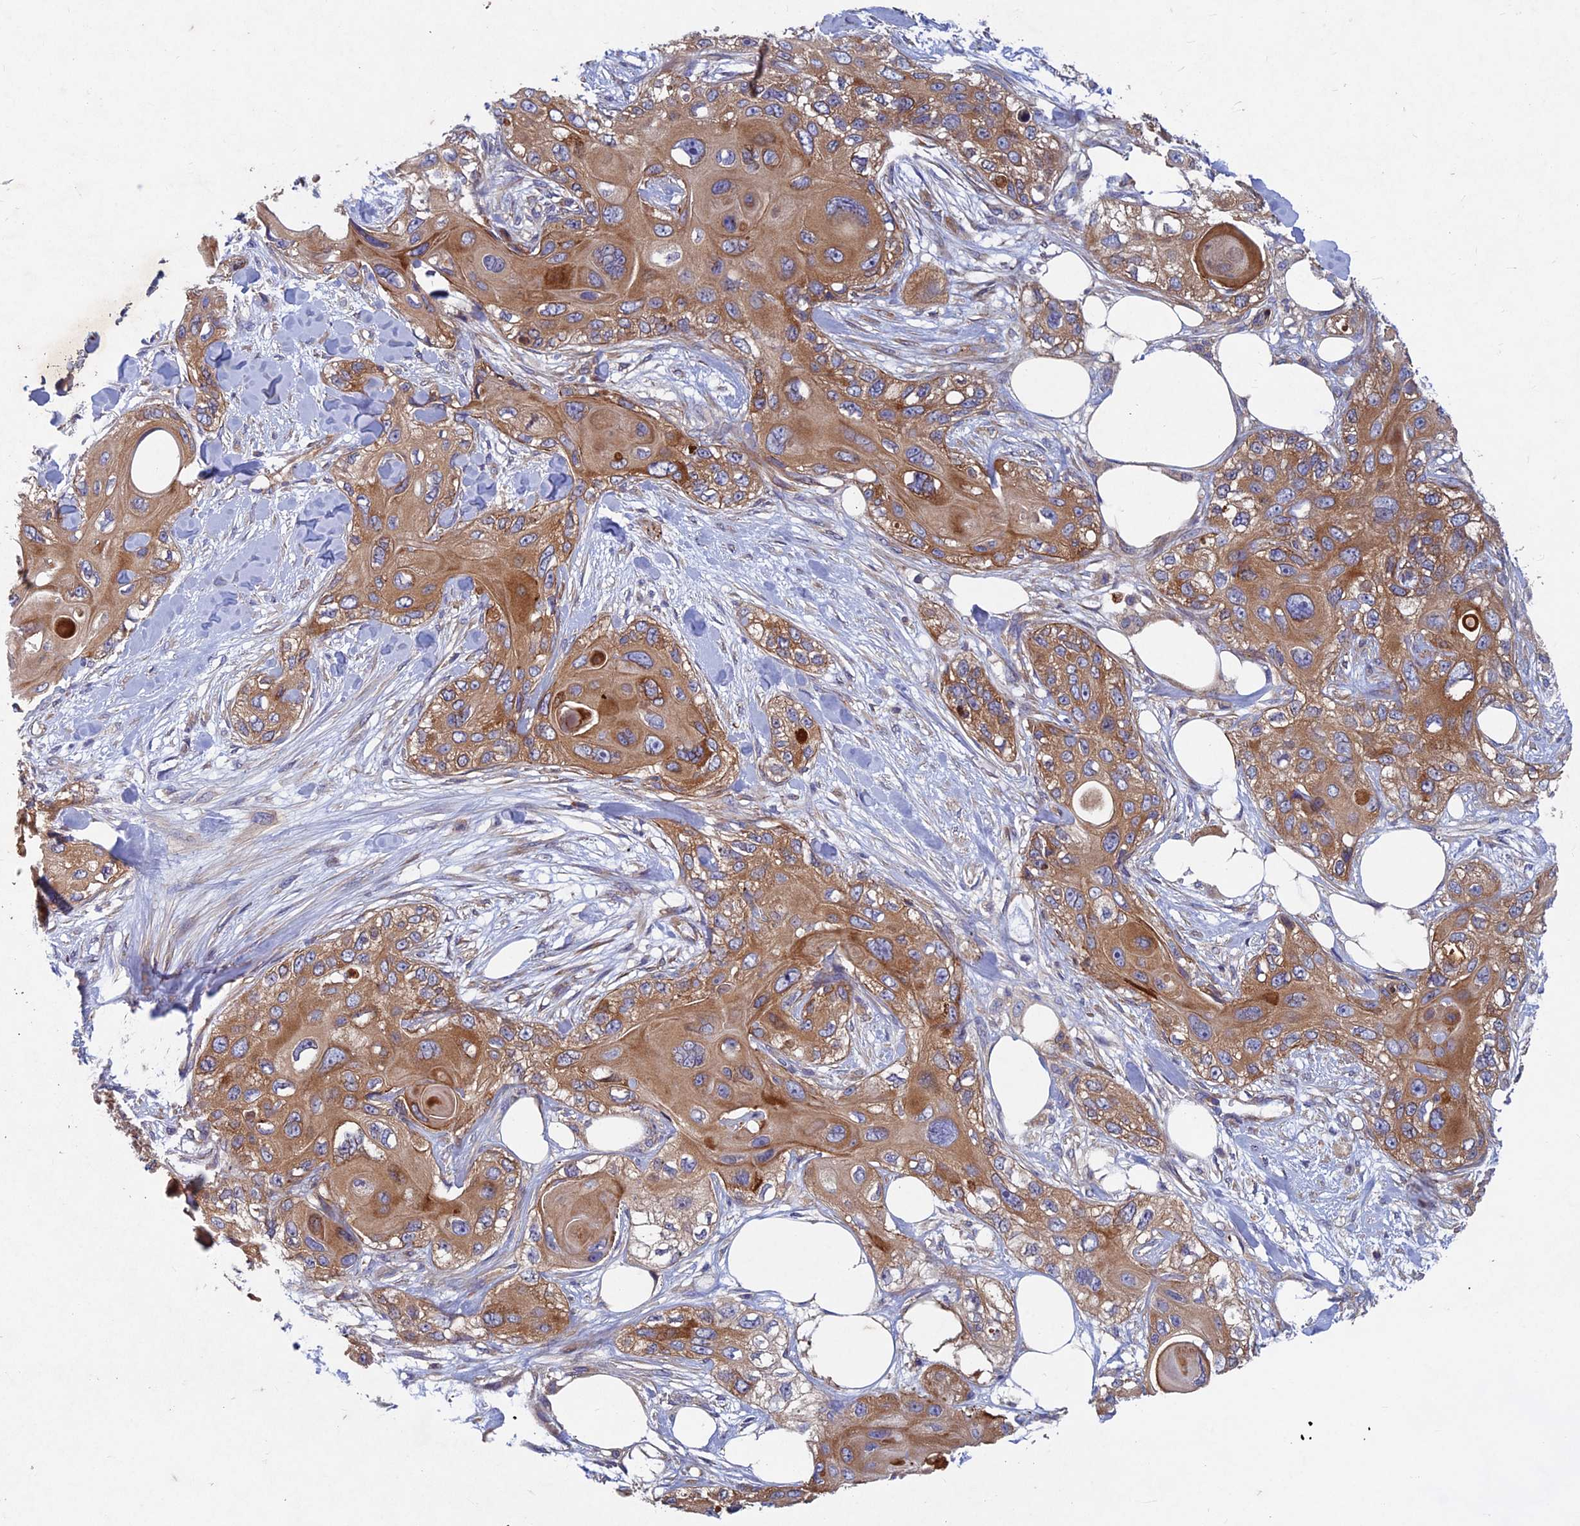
{"staining": {"intensity": "moderate", "quantity": ">75%", "location": "cytoplasmic/membranous"}, "tissue": "skin cancer", "cell_type": "Tumor cells", "image_type": "cancer", "snomed": [{"axis": "morphology", "description": "Normal tissue, NOS"}, {"axis": "morphology", "description": "Squamous cell carcinoma, NOS"}, {"axis": "topography", "description": "Skin"}], "caption": "IHC image of skin cancer (squamous cell carcinoma) stained for a protein (brown), which demonstrates medium levels of moderate cytoplasmic/membranous positivity in approximately >75% of tumor cells.", "gene": "NCAPG", "patient": {"sex": "male", "age": 72}}